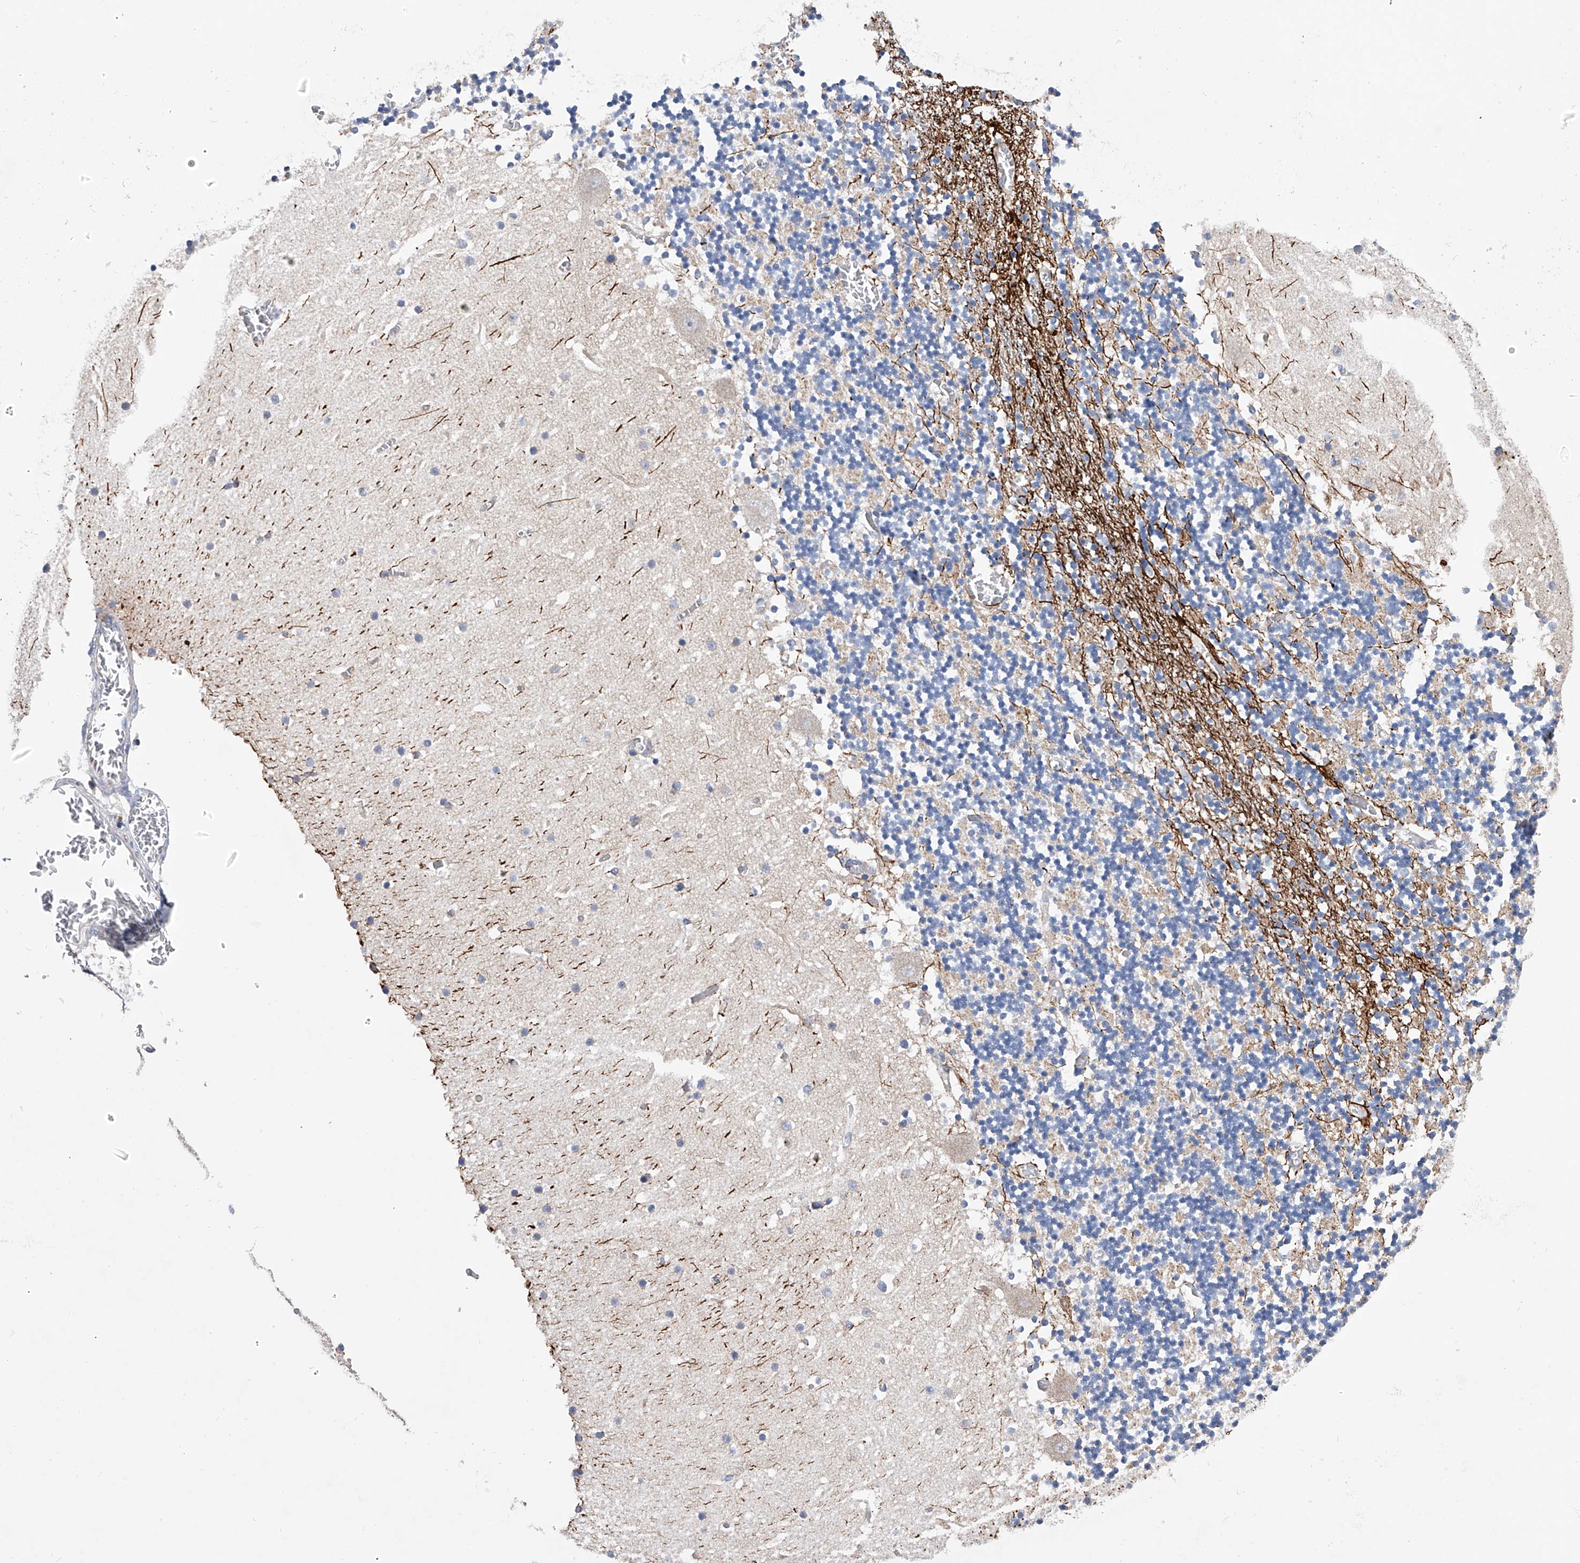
{"staining": {"intensity": "negative", "quantity": "none", "location": "none"}, "tissue": "cerebellum", "cell_type": "Cells in granular layer", "image_type": "normal", "snomed": [{"axis": "morphology", "description": "Normal tissue, NOS"}, {"axis": "topography", "description": "Cerebellum"}], "caption": "Immunohistochemical staining of unremarkable cerebellum shows no significant expression in cells in granular layer.", "gene": "MLYCD", "patient": {"sex": "female", "age": 28}}